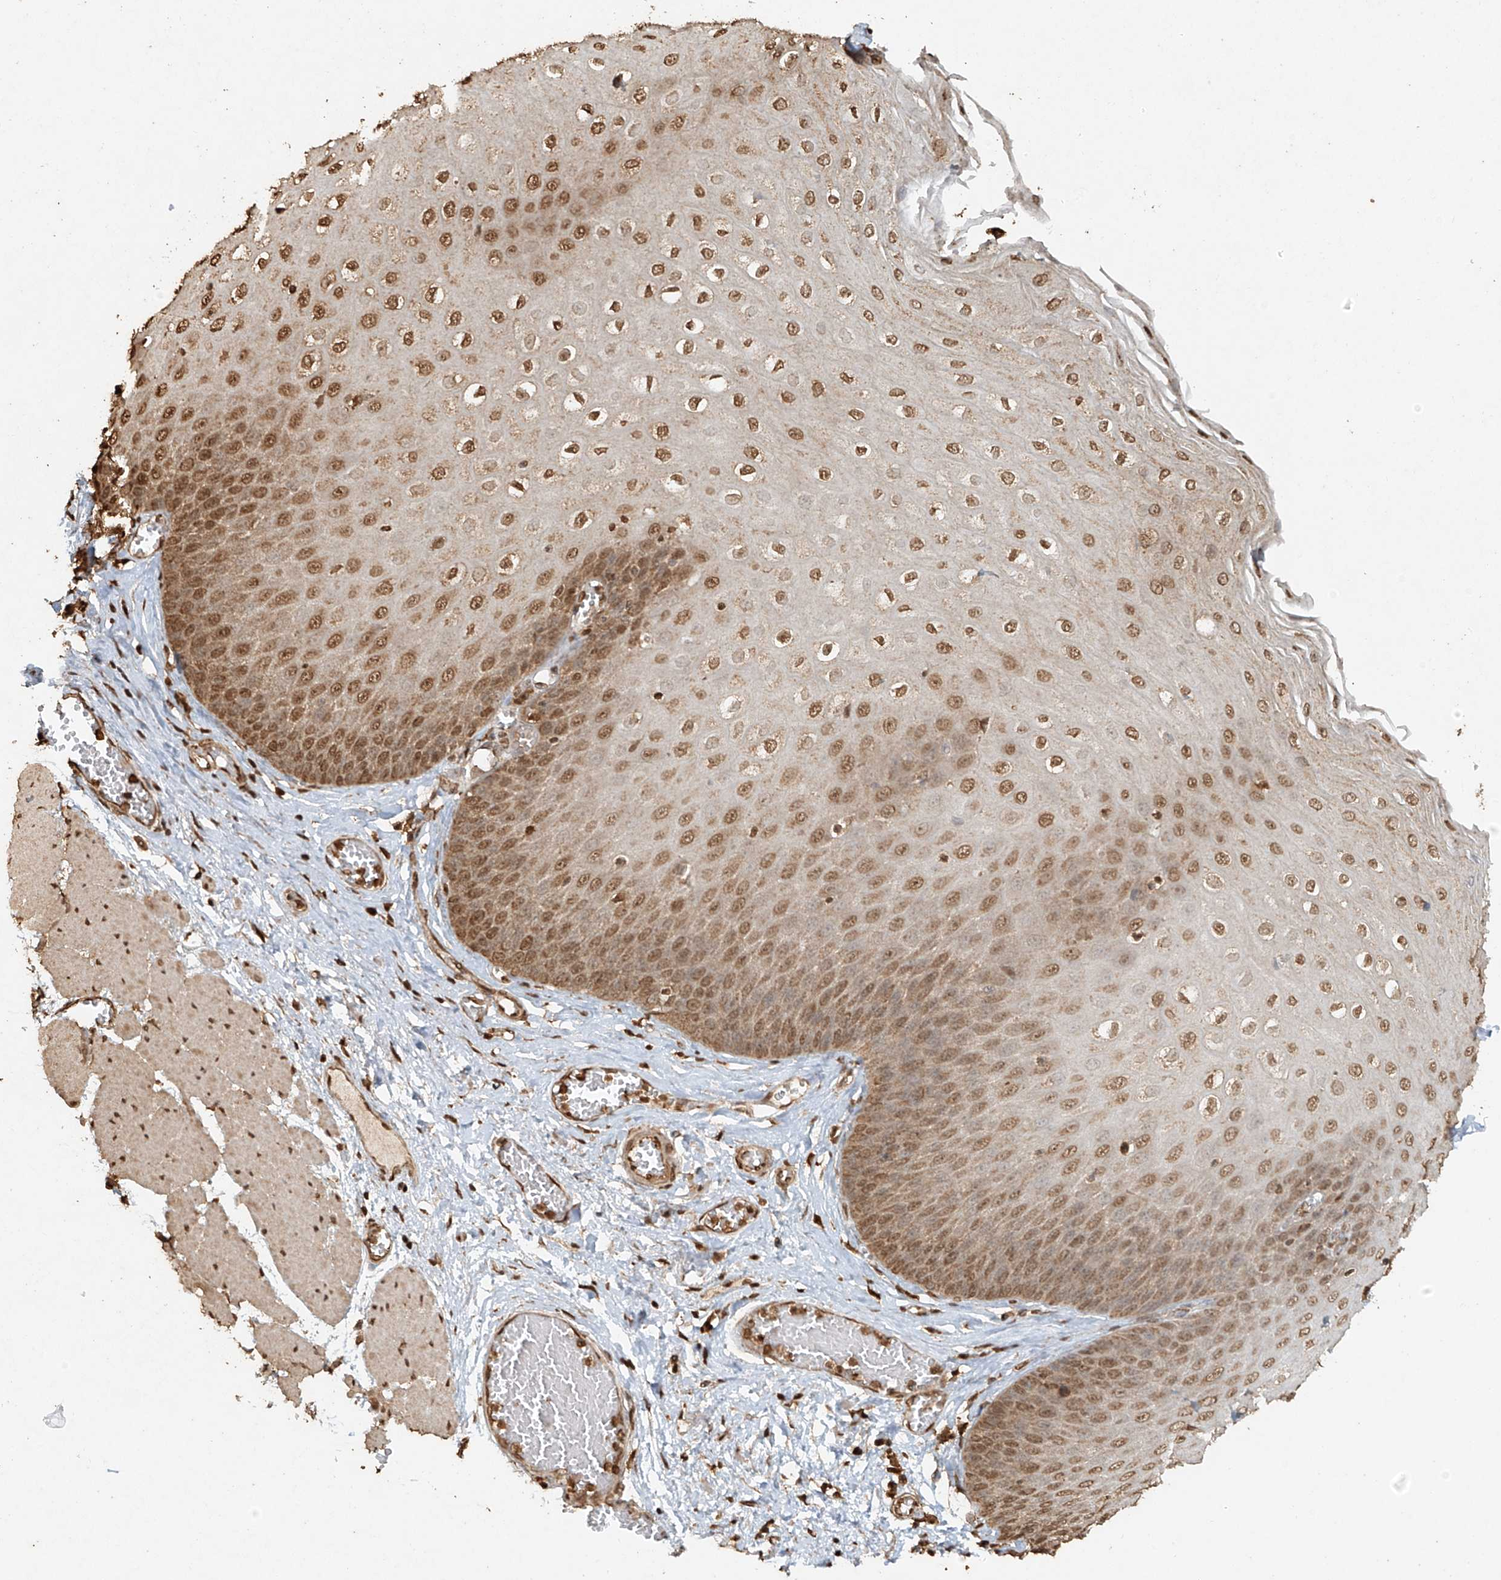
{"staining": {"intensity": "moderate", "quantity": ">75%", "location": "nuclear"}, "tissue": "esophagus", "cell_type": "Squamous epithelial cells", "image_type": "normal", "snomed": [{"axis": "morphology", "description": "Normal tissue, NOS"}, {"axis": "topography", "description": "Esophagus"}], "caption": "The immunohistochemical stain shows moderate nuclear expression in squamous epithelial cells of normal esophagus. (DAB (3,3'-diaminobenzidine) IHC, brown staining for protein, blue staining for nuclei).", "gene": "TIGAR", "patient": {"sex": "male", "age": 60}}